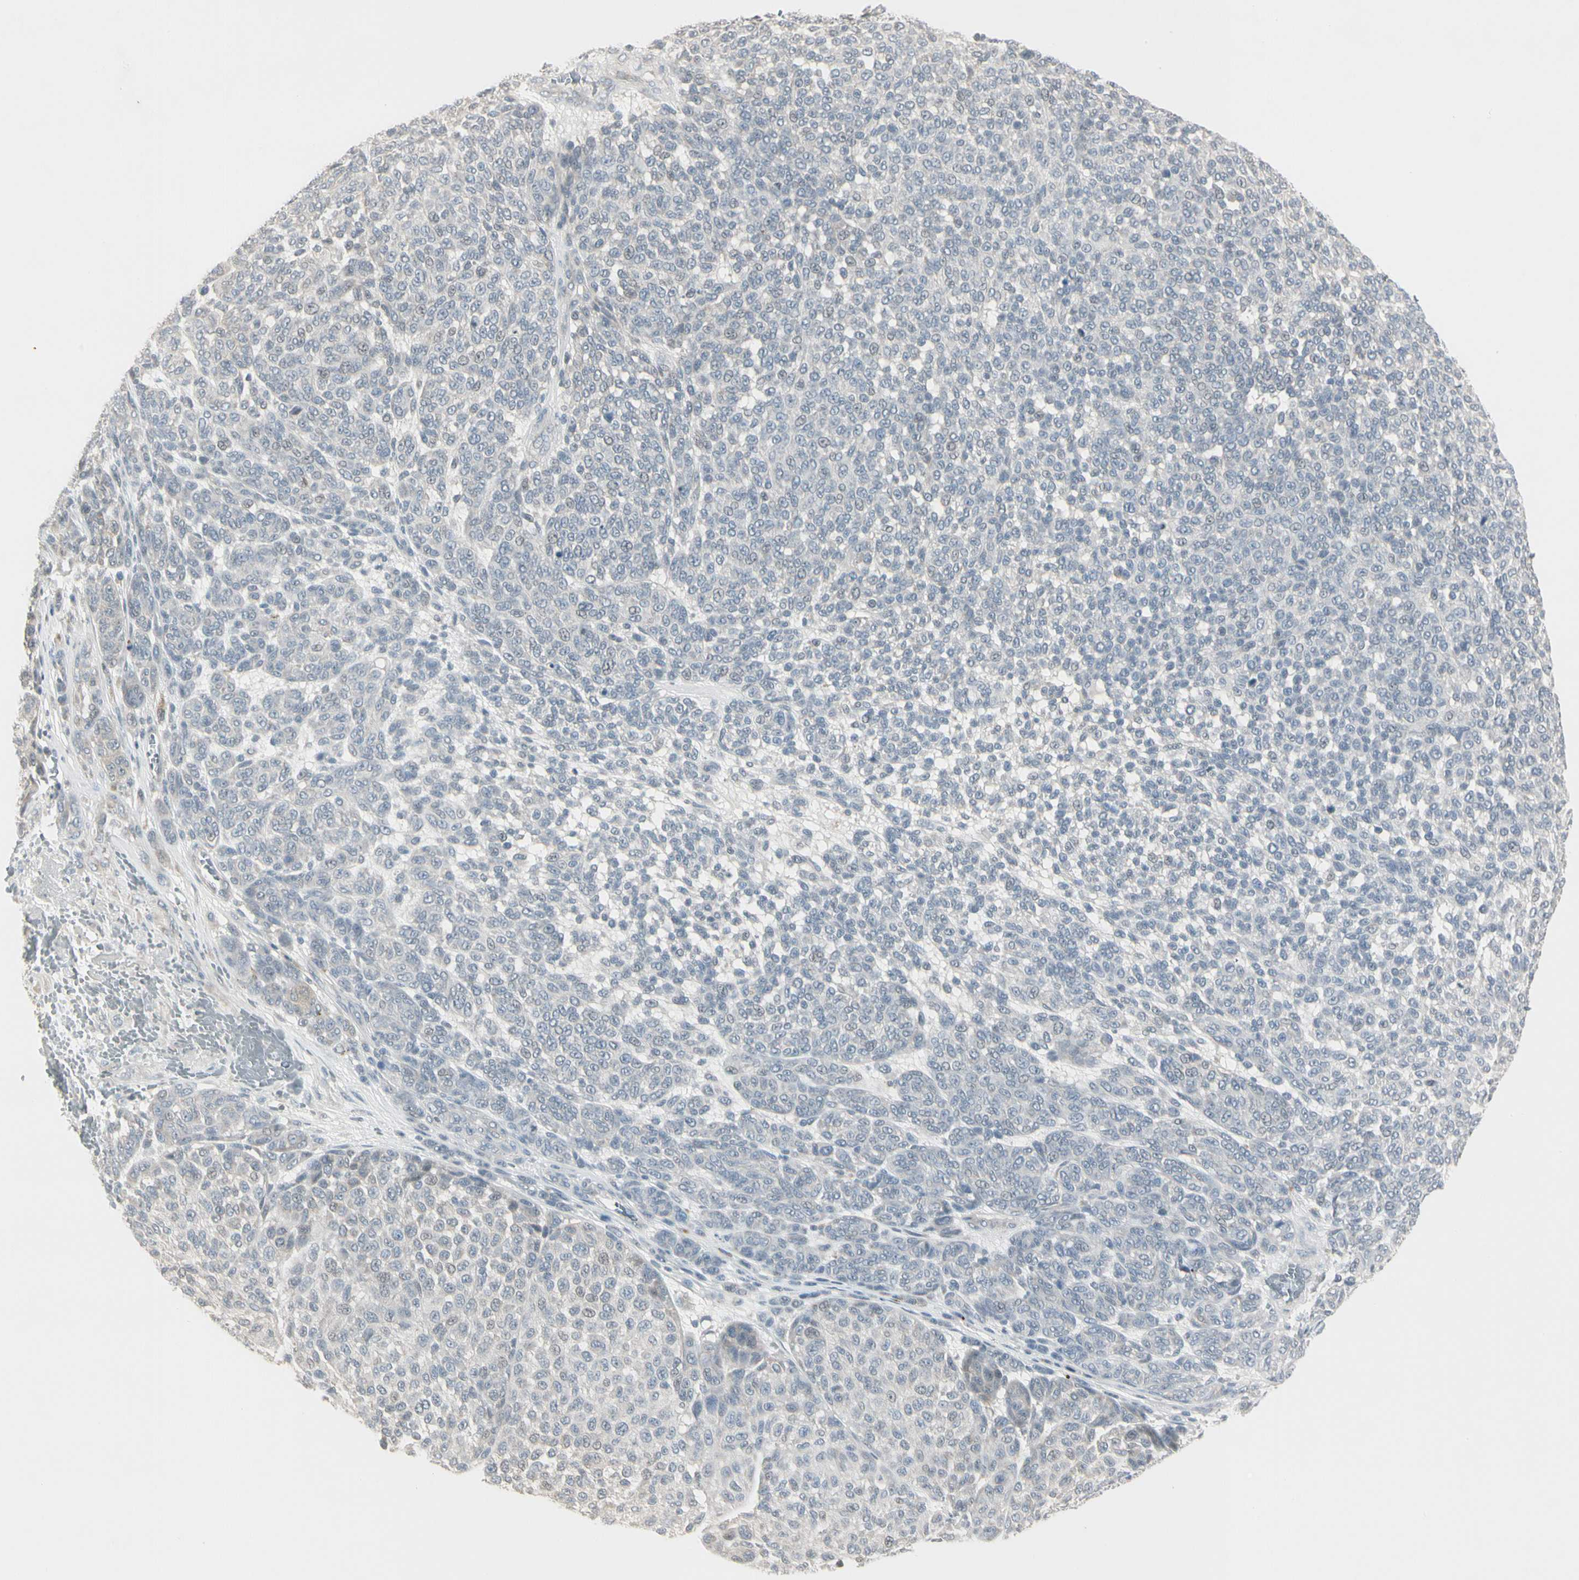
{"staining": {"intensity": "negative", "quantity": "none", "location": "none"}, "tissue": "melanoma", "cell_type": "Tumor cells", "image_type": "cancer", "snomed": [{"axis": "morphology", "description": "Malignant melanoma, NOS"}, {"axis": "topography", "description": "Skin"}], "caption": "The IHC image has no significant positivity in tumor cells of melanoma tissue.", "gene": "DMPK", "patient": {"sex": "male", "age": 59}}